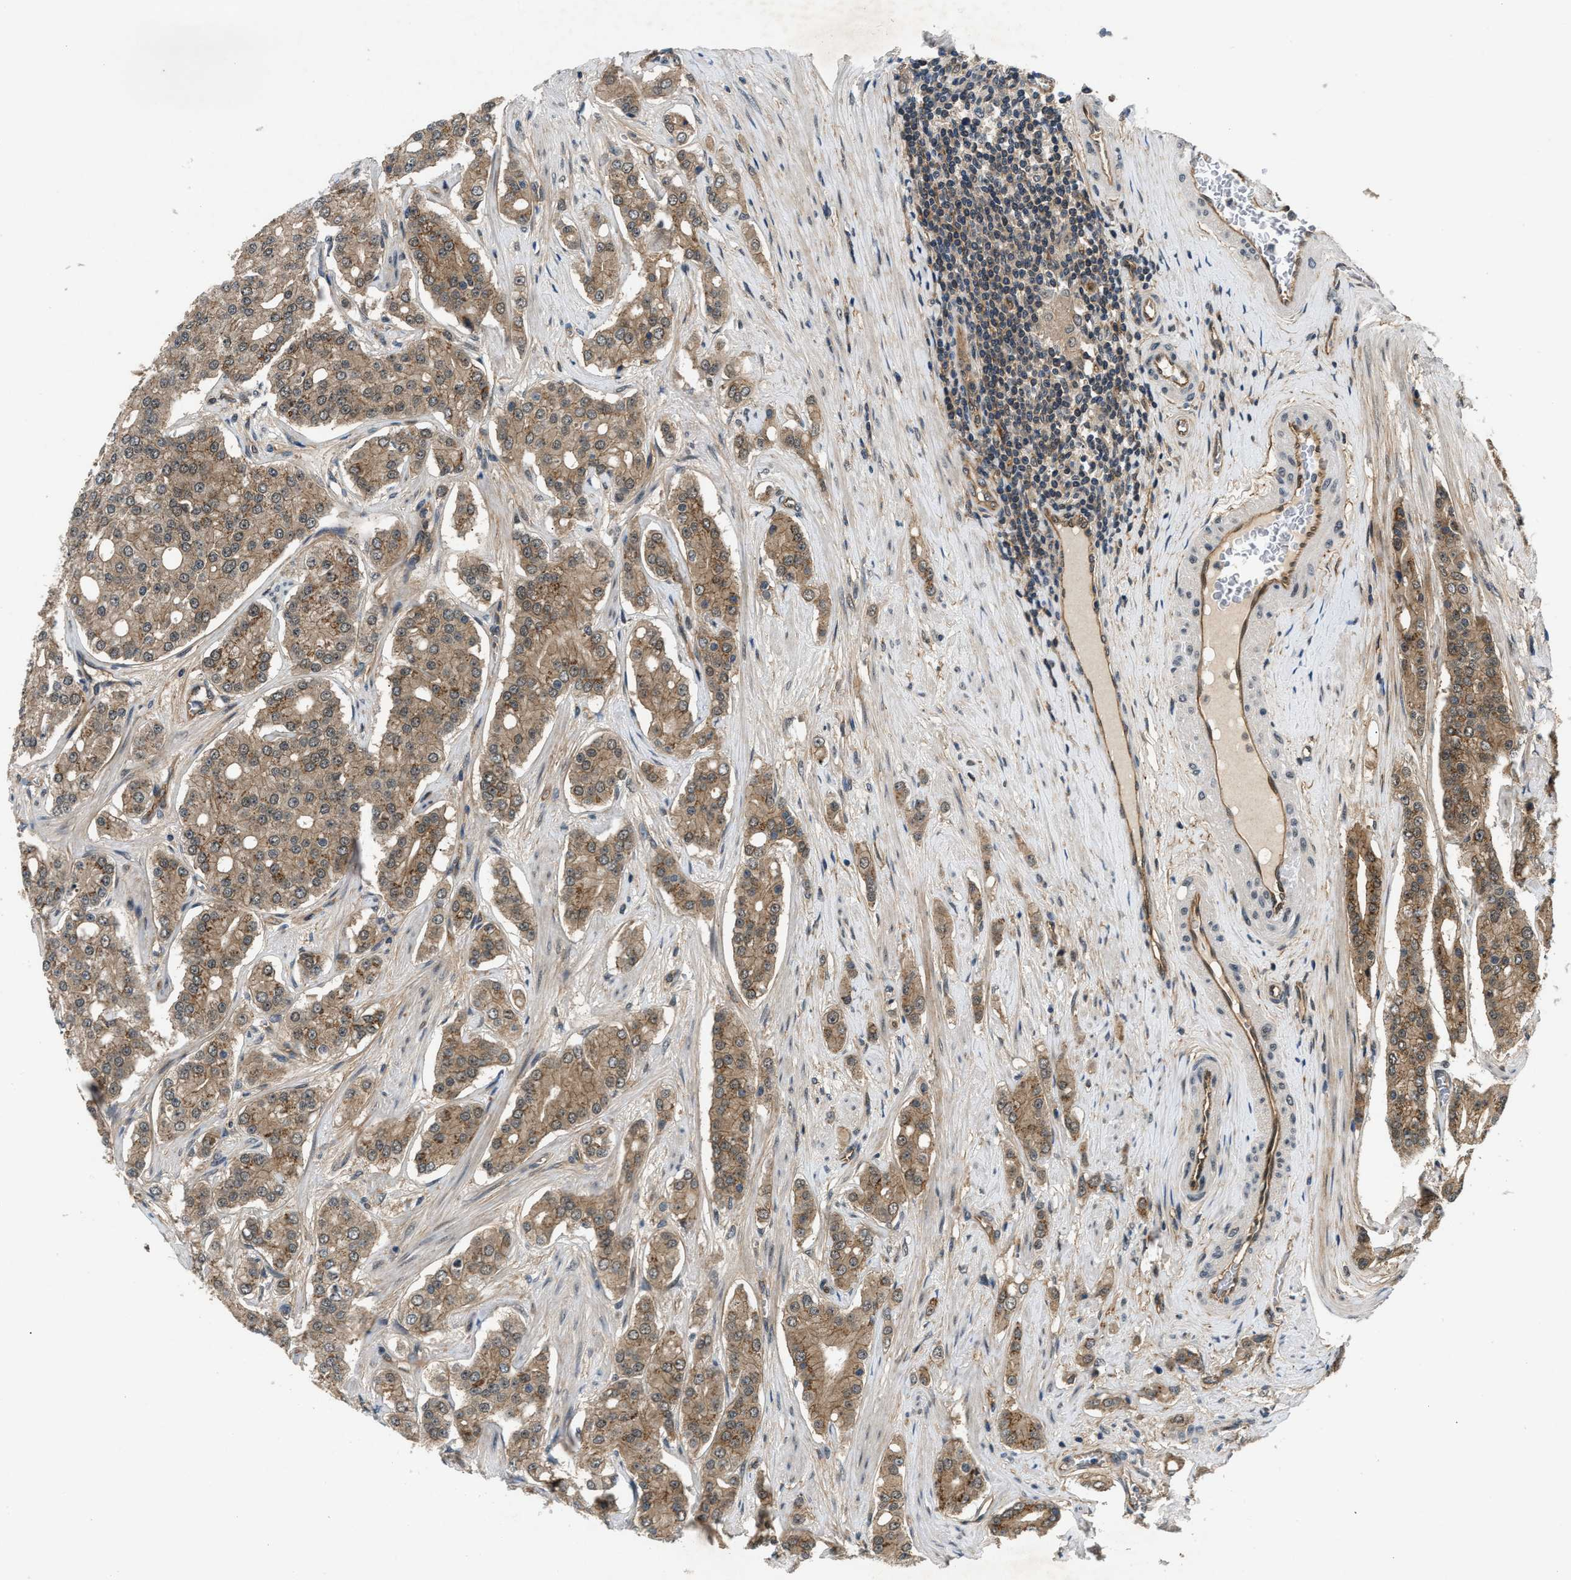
{"staining": {"intensity": "moderate", "quantity": ">75%", "location": "cytoplasmic/membranous"}, "tissue": "prostate cancer", "cell_type": "Tumor cells", "image_type": "cancer", "snomed": [{"axis": "morphology", "description": "Adenocarcinoma, High grade"}, {"axis": "topography", "description": "Prostate"}], "caption": "Prostate high-grade adenocarcinoma stained for a protein (brown) shows moderate cytoplasmic/membranous positive expression in approximately >75% of tumor cells.", "gene": "COPS2", "patient": {"sex": "male", "age": 71}}